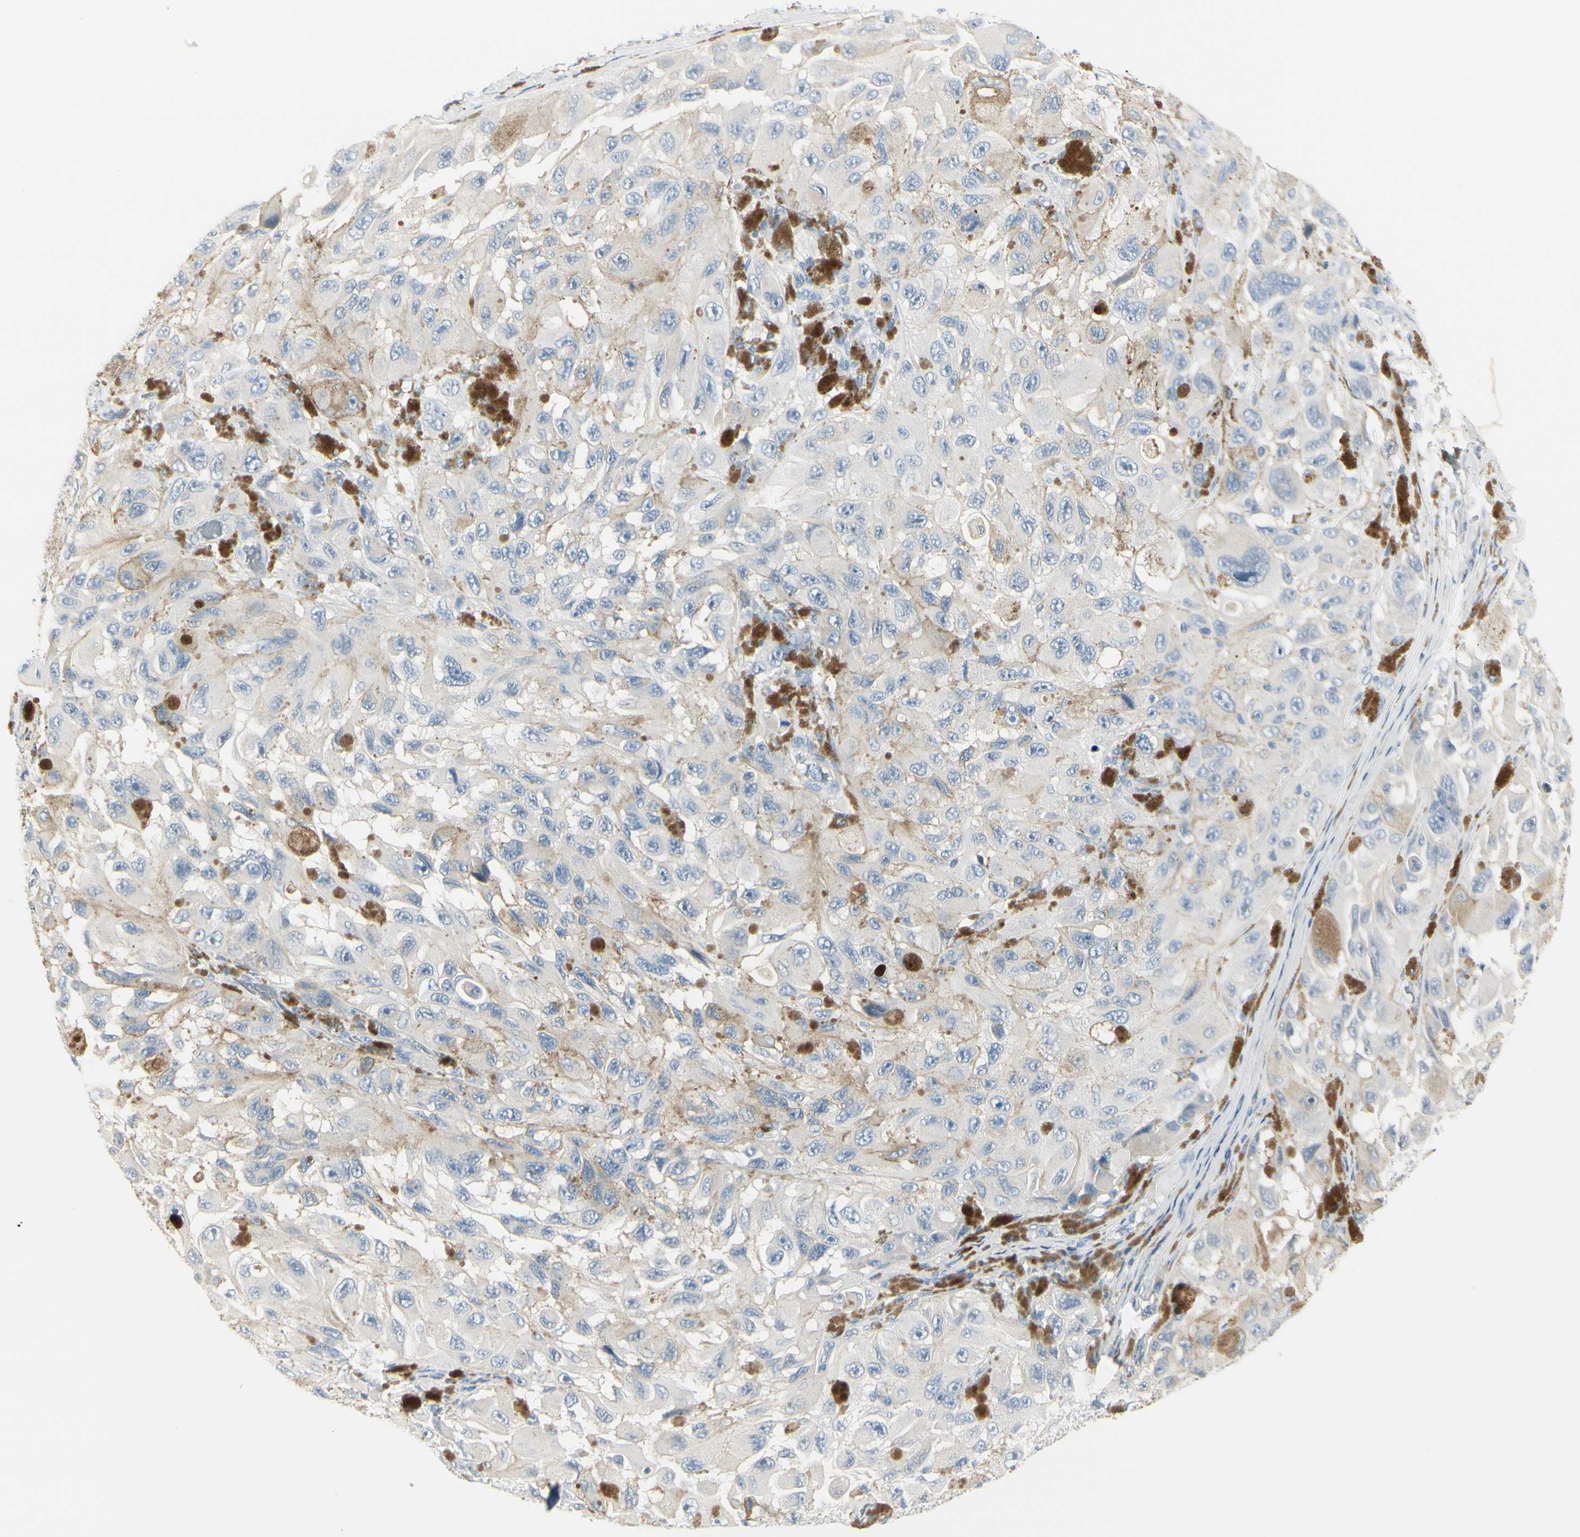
{"staining": {"intensity": "weak", "quantity": "<25%", "location": "cytoplasmic/membranous"}, "tissue": "melanoma", "cell_type": "Tumor cells", "image_type": "cancer", "snomed": [{"axis": "morphology", "description": "Malignant melanoma, NOS"}, {"axis": "topography", "description": "Skin"}], "caption": "This is a image of immunohistochemistry staining of malignant melanoma, which shows no staining in tumor cells.", "gene": "CDHR5", "patient": {"sex": "female", "age": 73}}